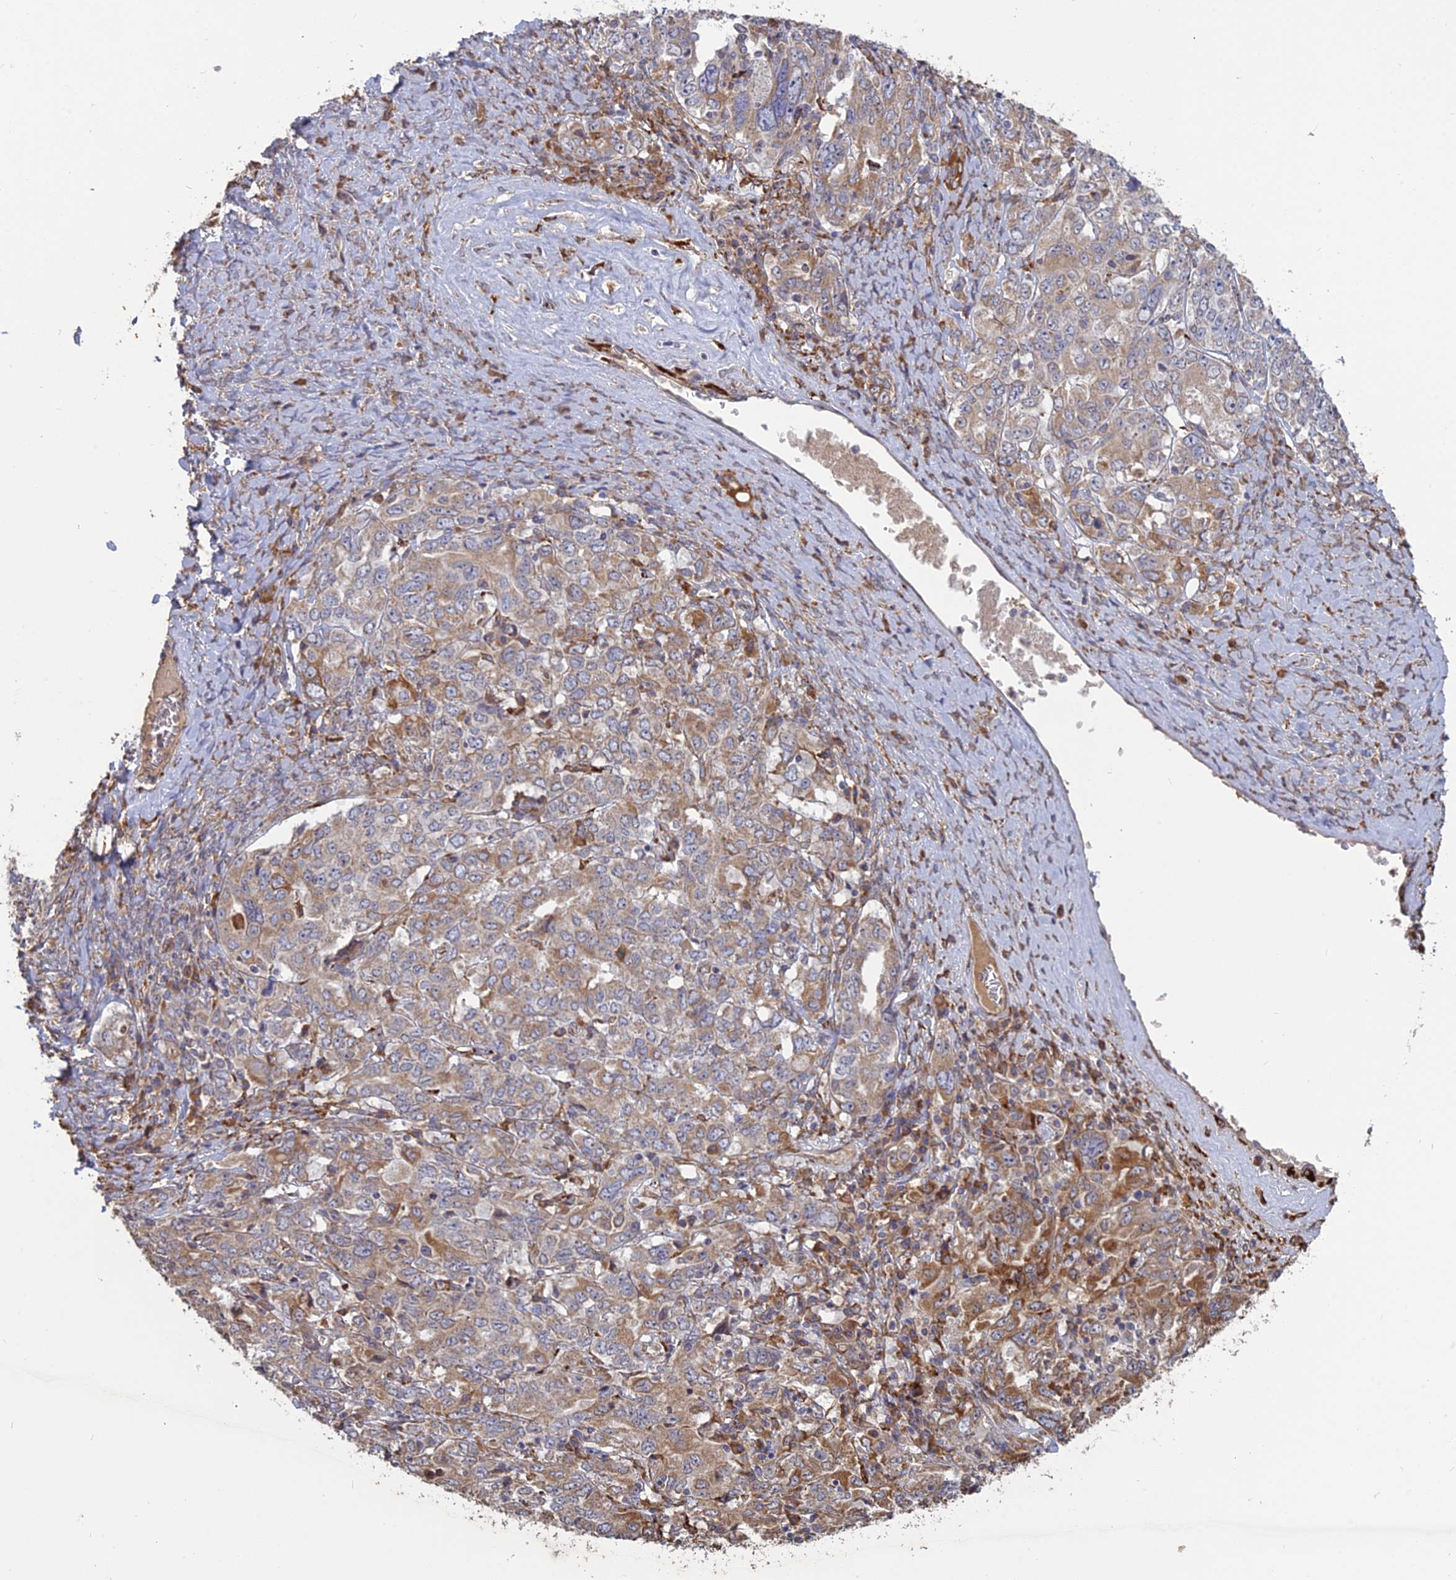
{"staining": {"intensity": "moderate", "quantity": "25%-75%", "location": "cytoplasmic/membranous"}, "tissue": "ovarian cancer", "cell_type": "Tumor cells", "image_type": "cancer", "snomed": [{"axis": "morphology", "description": "Carcinoma, endometroid"}, {"axis": "topography", "description": "Ovary"}], "caption": "Immunohistochemical staining of ovarian cancer displays medium levels of moderate cytoplasmic/membranous protein positivity in about 25%-75% of tumor cells.", "gene": "PPIC", "patient": {"sex": "female", "age": 62}}